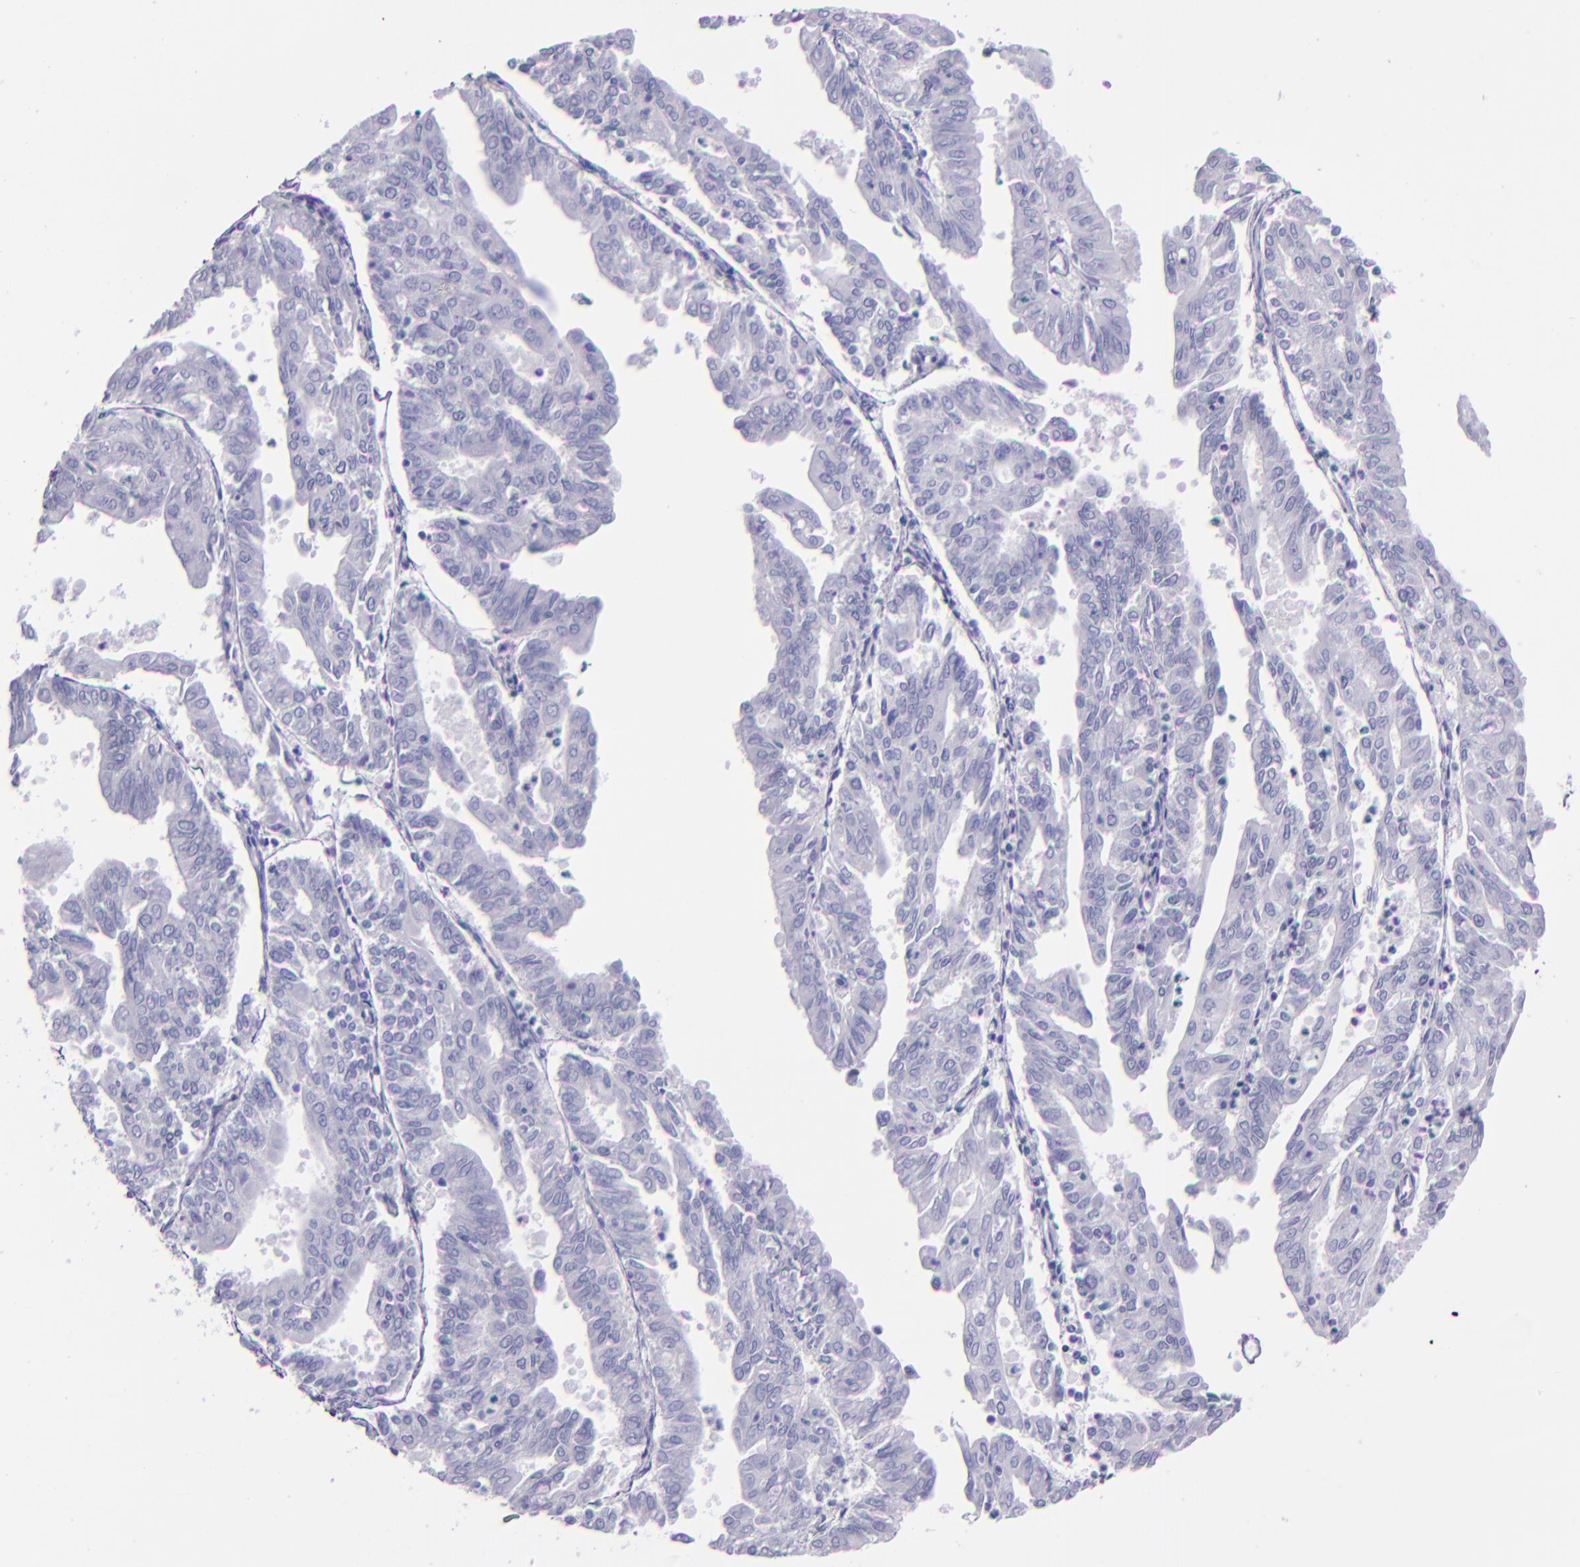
{"staining": {"intensity": "negative", "quantity": "none", "location": "none"}, "tissue": "endometrial cancer", "cell_type": "Tumor cells", "image_type": "cancer", "snomed": [{"axis": "morphology", "description": "Adenocarcinoma, NOS"}, {"axis": "topography", "description": "Endometrium"}], "caption": "An immunohistochemistry (IHC) histopathology image of endometrial cancer (adenocarcinoma) is shown. There is no staining in tumor cells of endometrial cancer (adenocarcinoma).", "gene": "SFTPA2", "patient": {"sex": "female", "age": 79}}